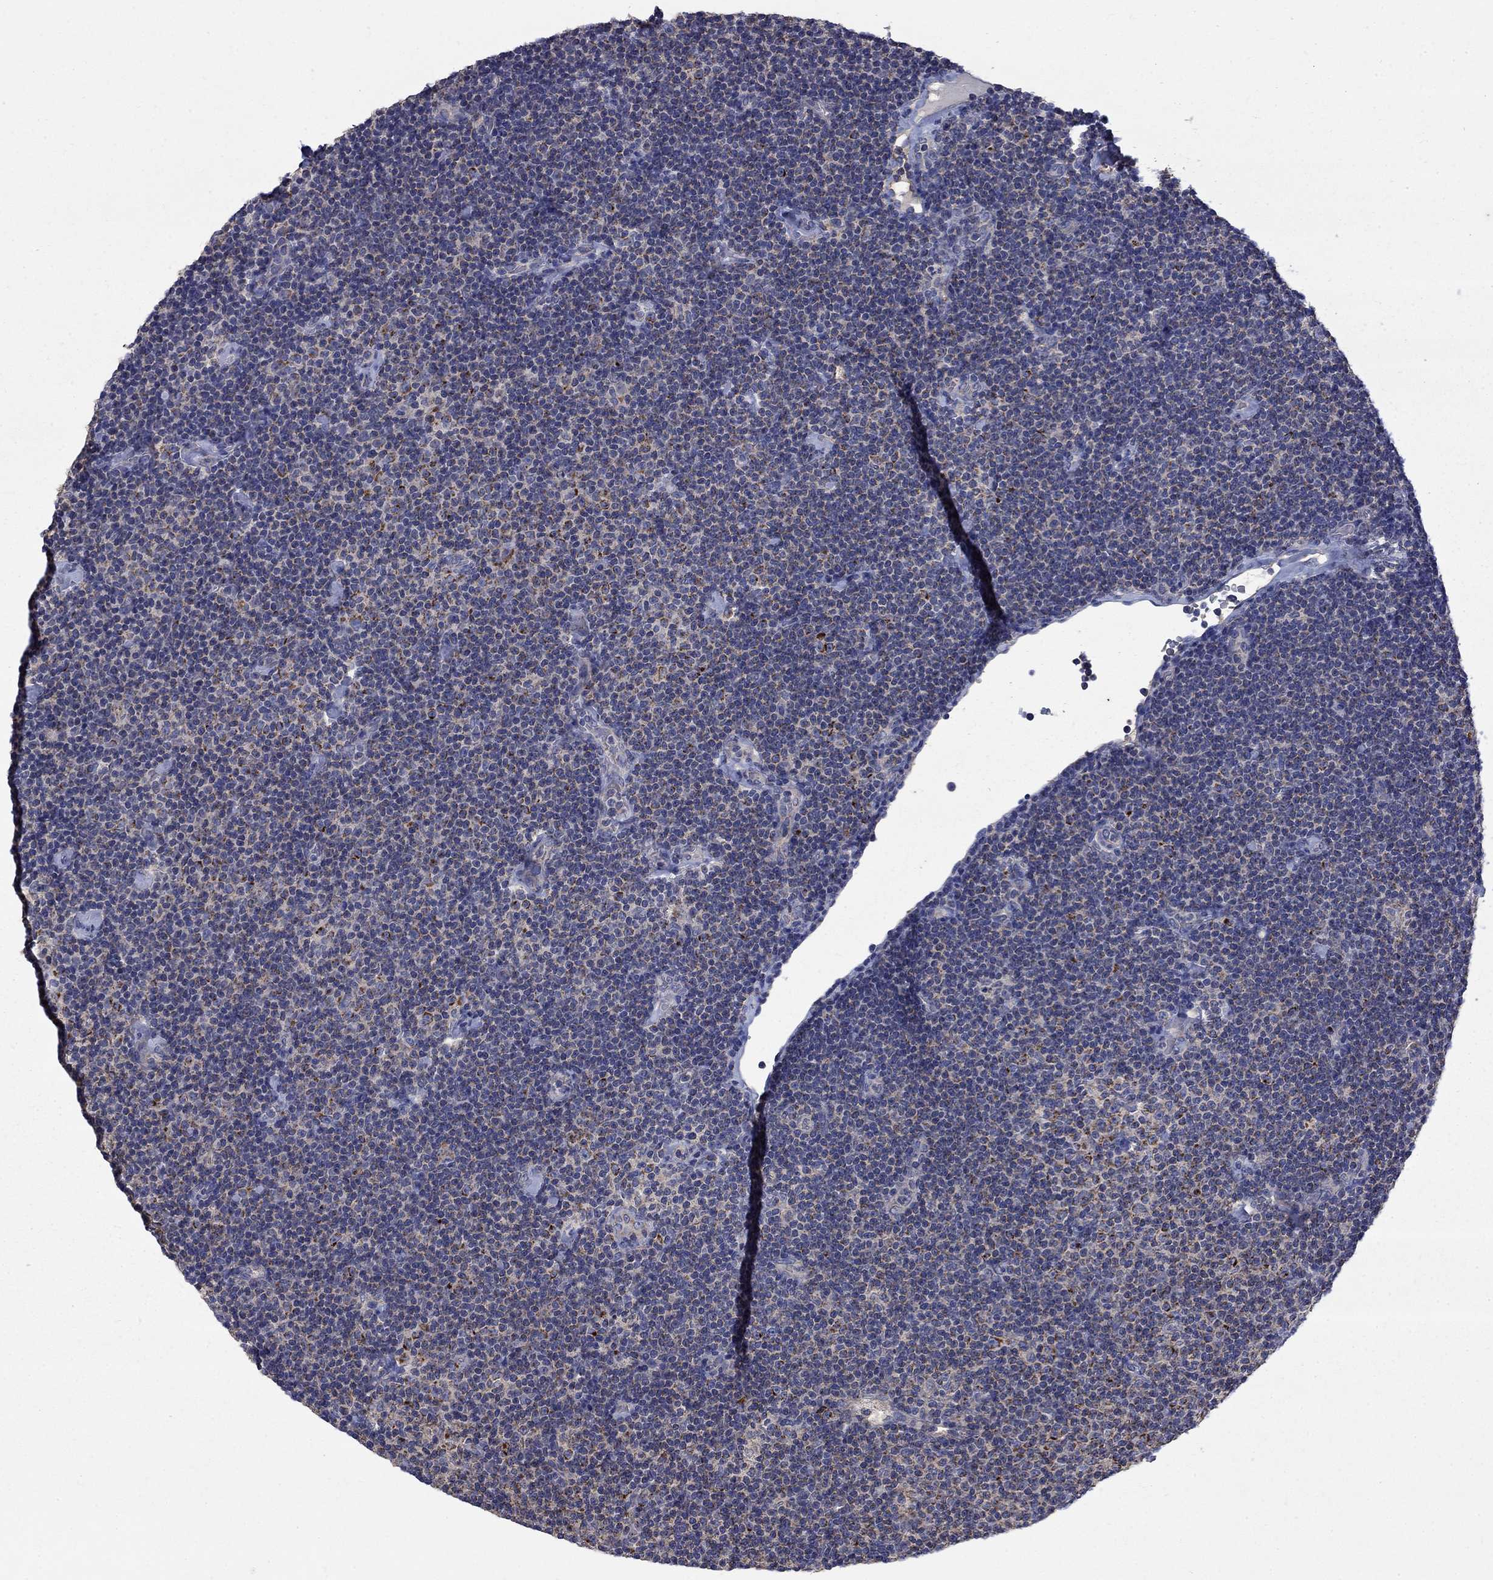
{"staining": {"intensity": "strong", "quantity": "<25%", "location": "cytoplasmic/membranous"}, "tissue": "lymphoma", "cell_type": "Tumor cells", "image_type": "cancer", "snomed": [{"axis": "morphology", "description": "Malignant lymphoma, non-Hodgkin's type, Low grade"}, {"axis": "topography", "description": "Lymph node"}], "caption": "A high-resolution micrograph shows IHC staining of lymphoma, which demonstrates strong cytoplasmic/membranous expression in approximately <25% of tumor cells.", "gene": "HSPA12A", "patient": {"sex": "male", "age": 81}}